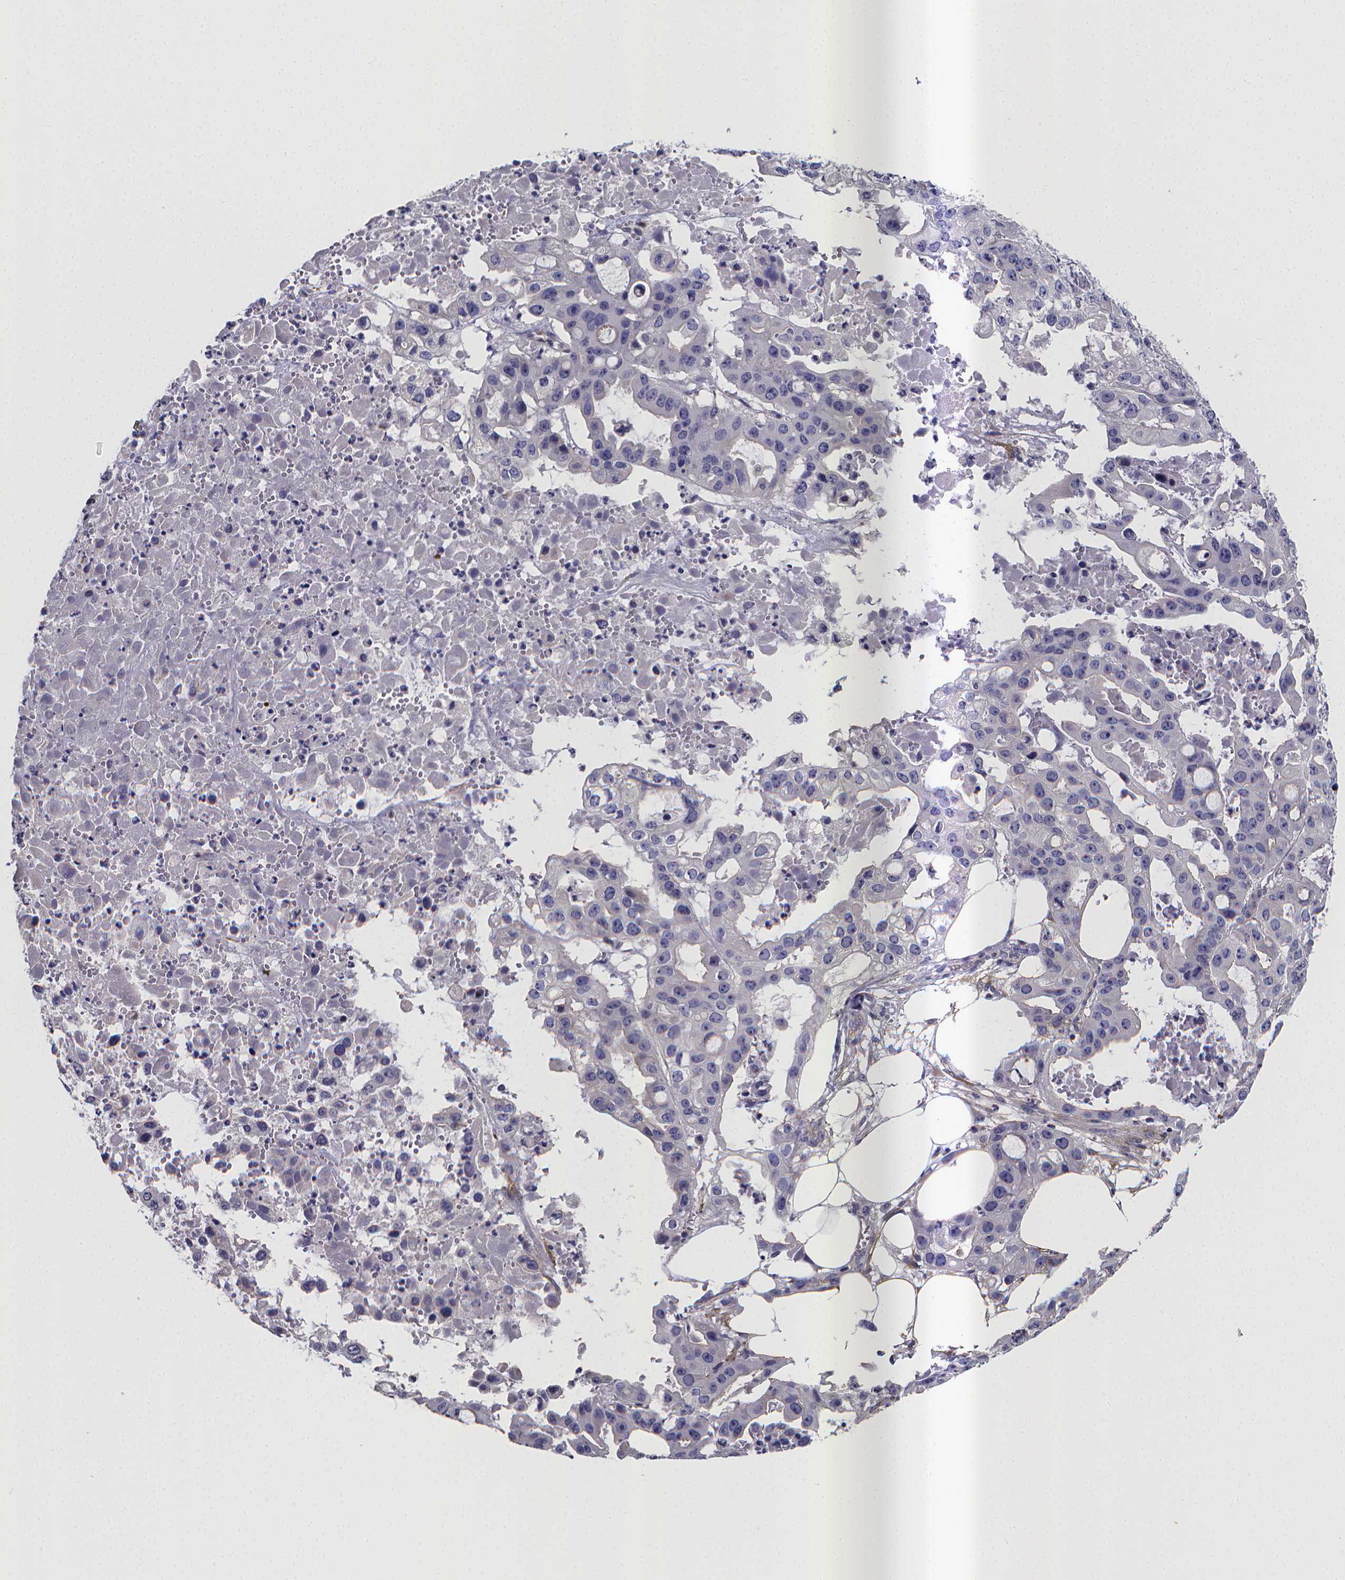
{"staining": {"intensity": "negative", "quantity": "none", "location": "none"}, "tissue": "ovarian cancer", "cell_type": "Tumor cells", "image_type": "cancer", "snomed": [{"axis": "morphology", "description": "Cystadenocarcinoma, serous, NOS"}, {"axis": "topography", "description": "Ovary"}], "caption": "This micrograph is of serous cystadenocarcinoma (ovarian) stained with IHC to label a protein in brown with the nuclei are counter-stained blue. There is no positivity in tumor cells.", "gene": "RERG", "patient": {"sex": "female", "age": 56}}